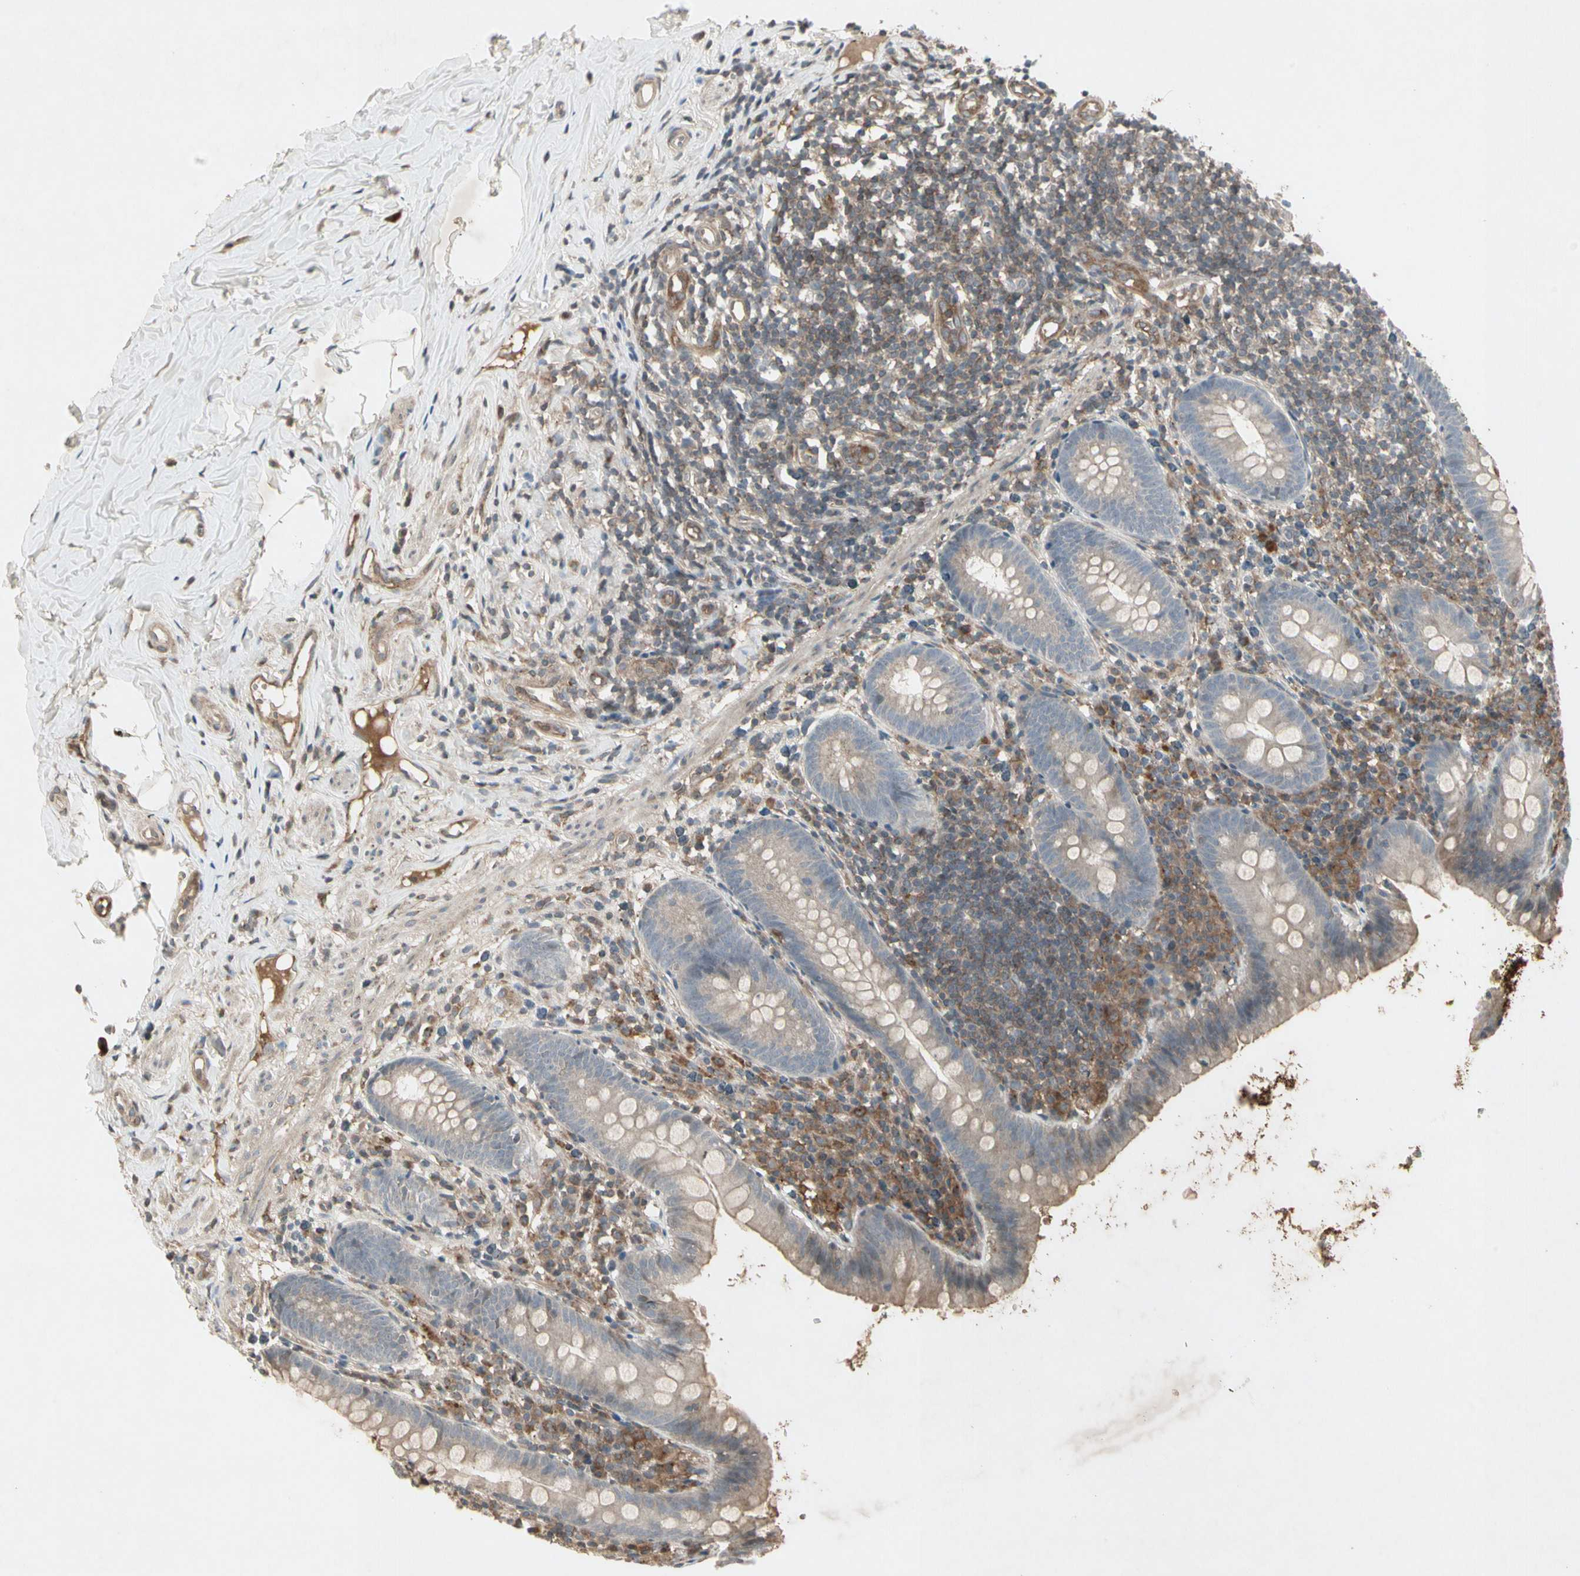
{"staining": {"intensity": "weak", "quantity": ">75%", "location": "cytoplasmic/membranous"}, "tissue": "appendix", "cell_type": "Glandular cells", "image_type": "normal", "snomed": [{"axis": "morphology", "description": "Normal tissue, NOS"}, {"axis": "topography", "description": "Appendix"}], "caption": "Appendix stained for a protein reveals weak cytoplasmic/membranous positivity in glandular cells. The staining was performed using DAB, with brown indicating positive protein expression. Nuclei are stained blue with hematoxylin.", "gene": "TEK", "patient": {"sex": "male", "age": 52}}